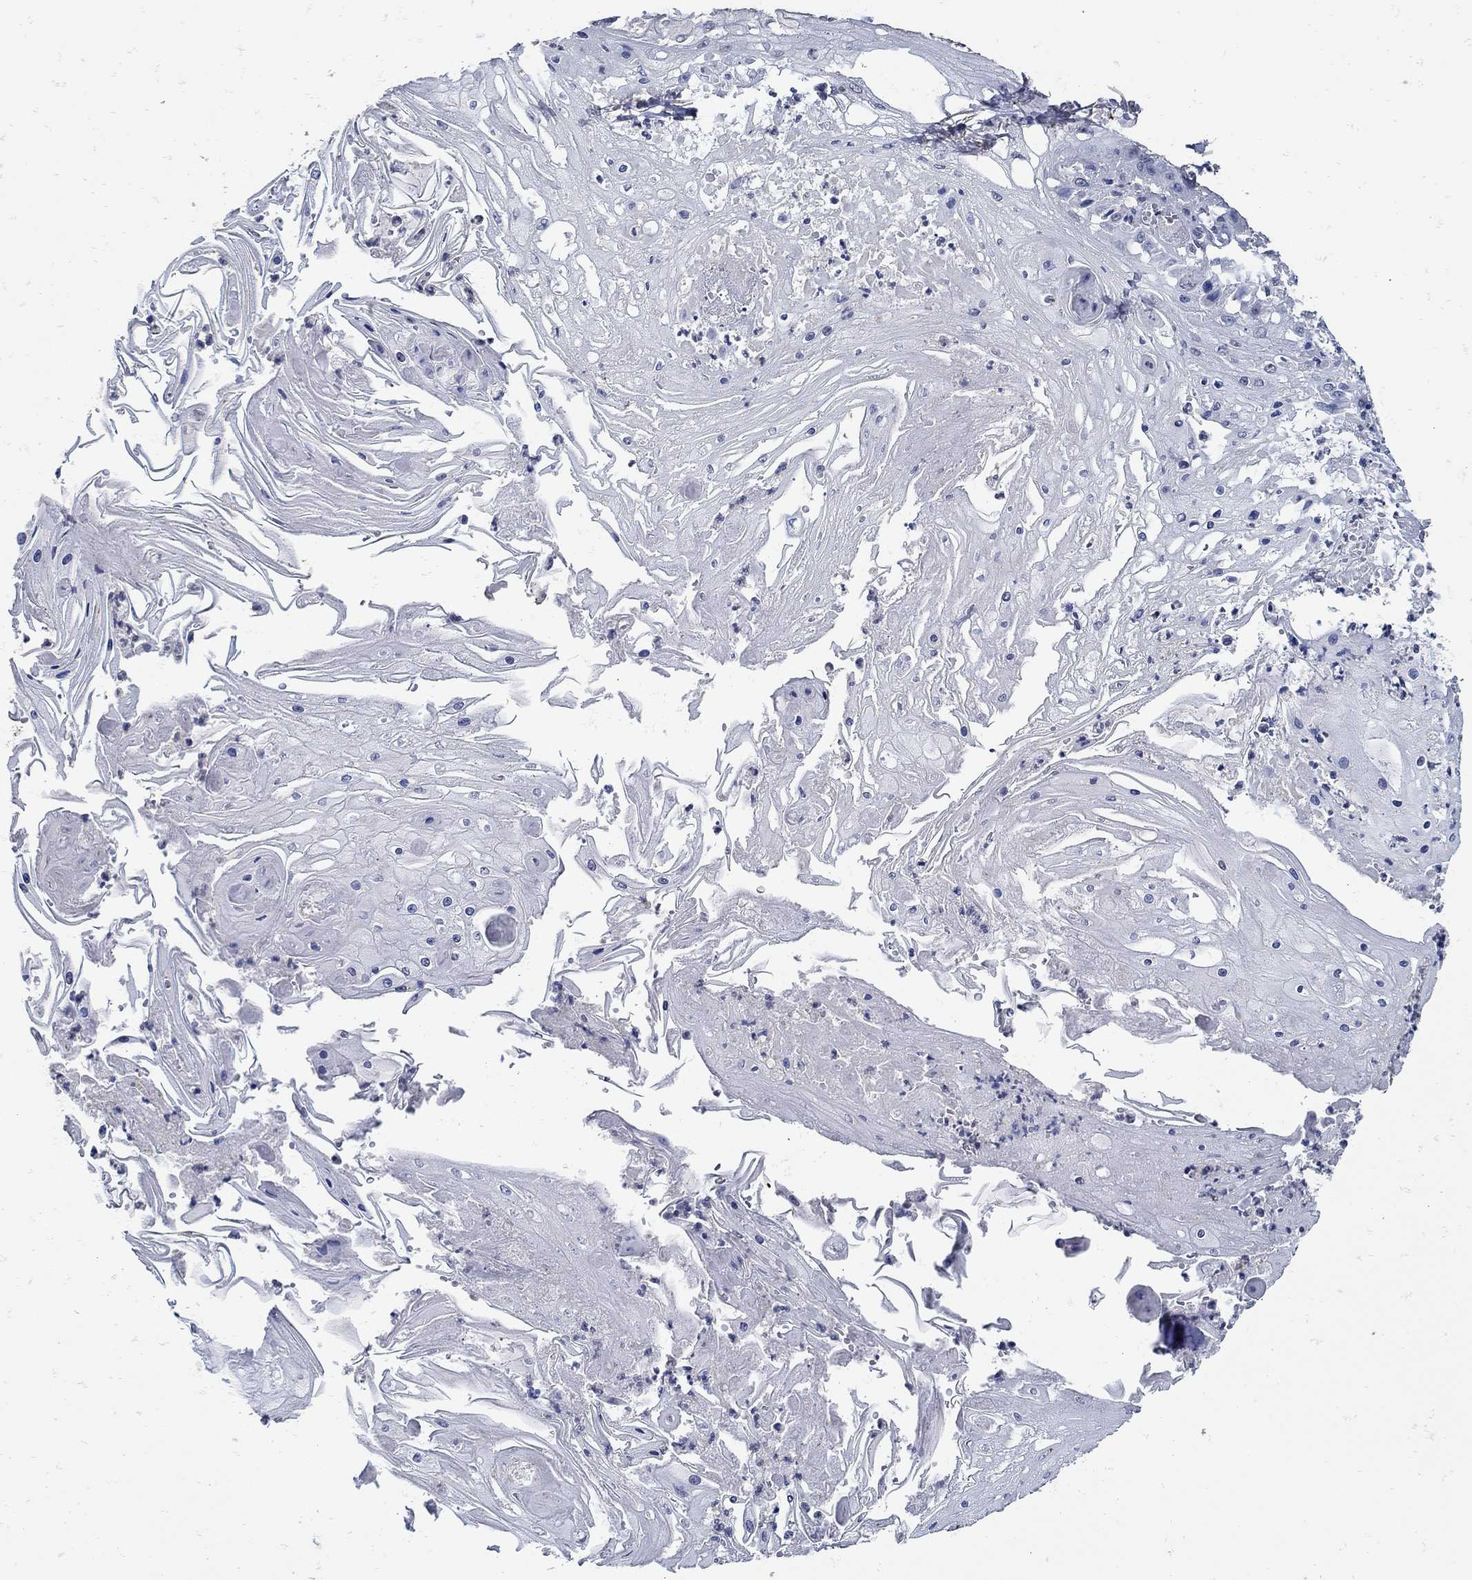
{"staining": {"intensity": "negative", "quantity": "none", "location": "none"}, "tissue": "skin cancer", "cell_type": "Tumor cells", "image_type": "cancer", "snomed": [{"axis": "morphology", "description": "Squamous cell carcinoma, NOS"}, {"axis": "topography", "description": "Skin"}], "caption": "A histopathology image of human skin cancer is negative for staining in tumor cells.", "gene": "KCNN3", "patient": {"sex": "male", "age": 70}}